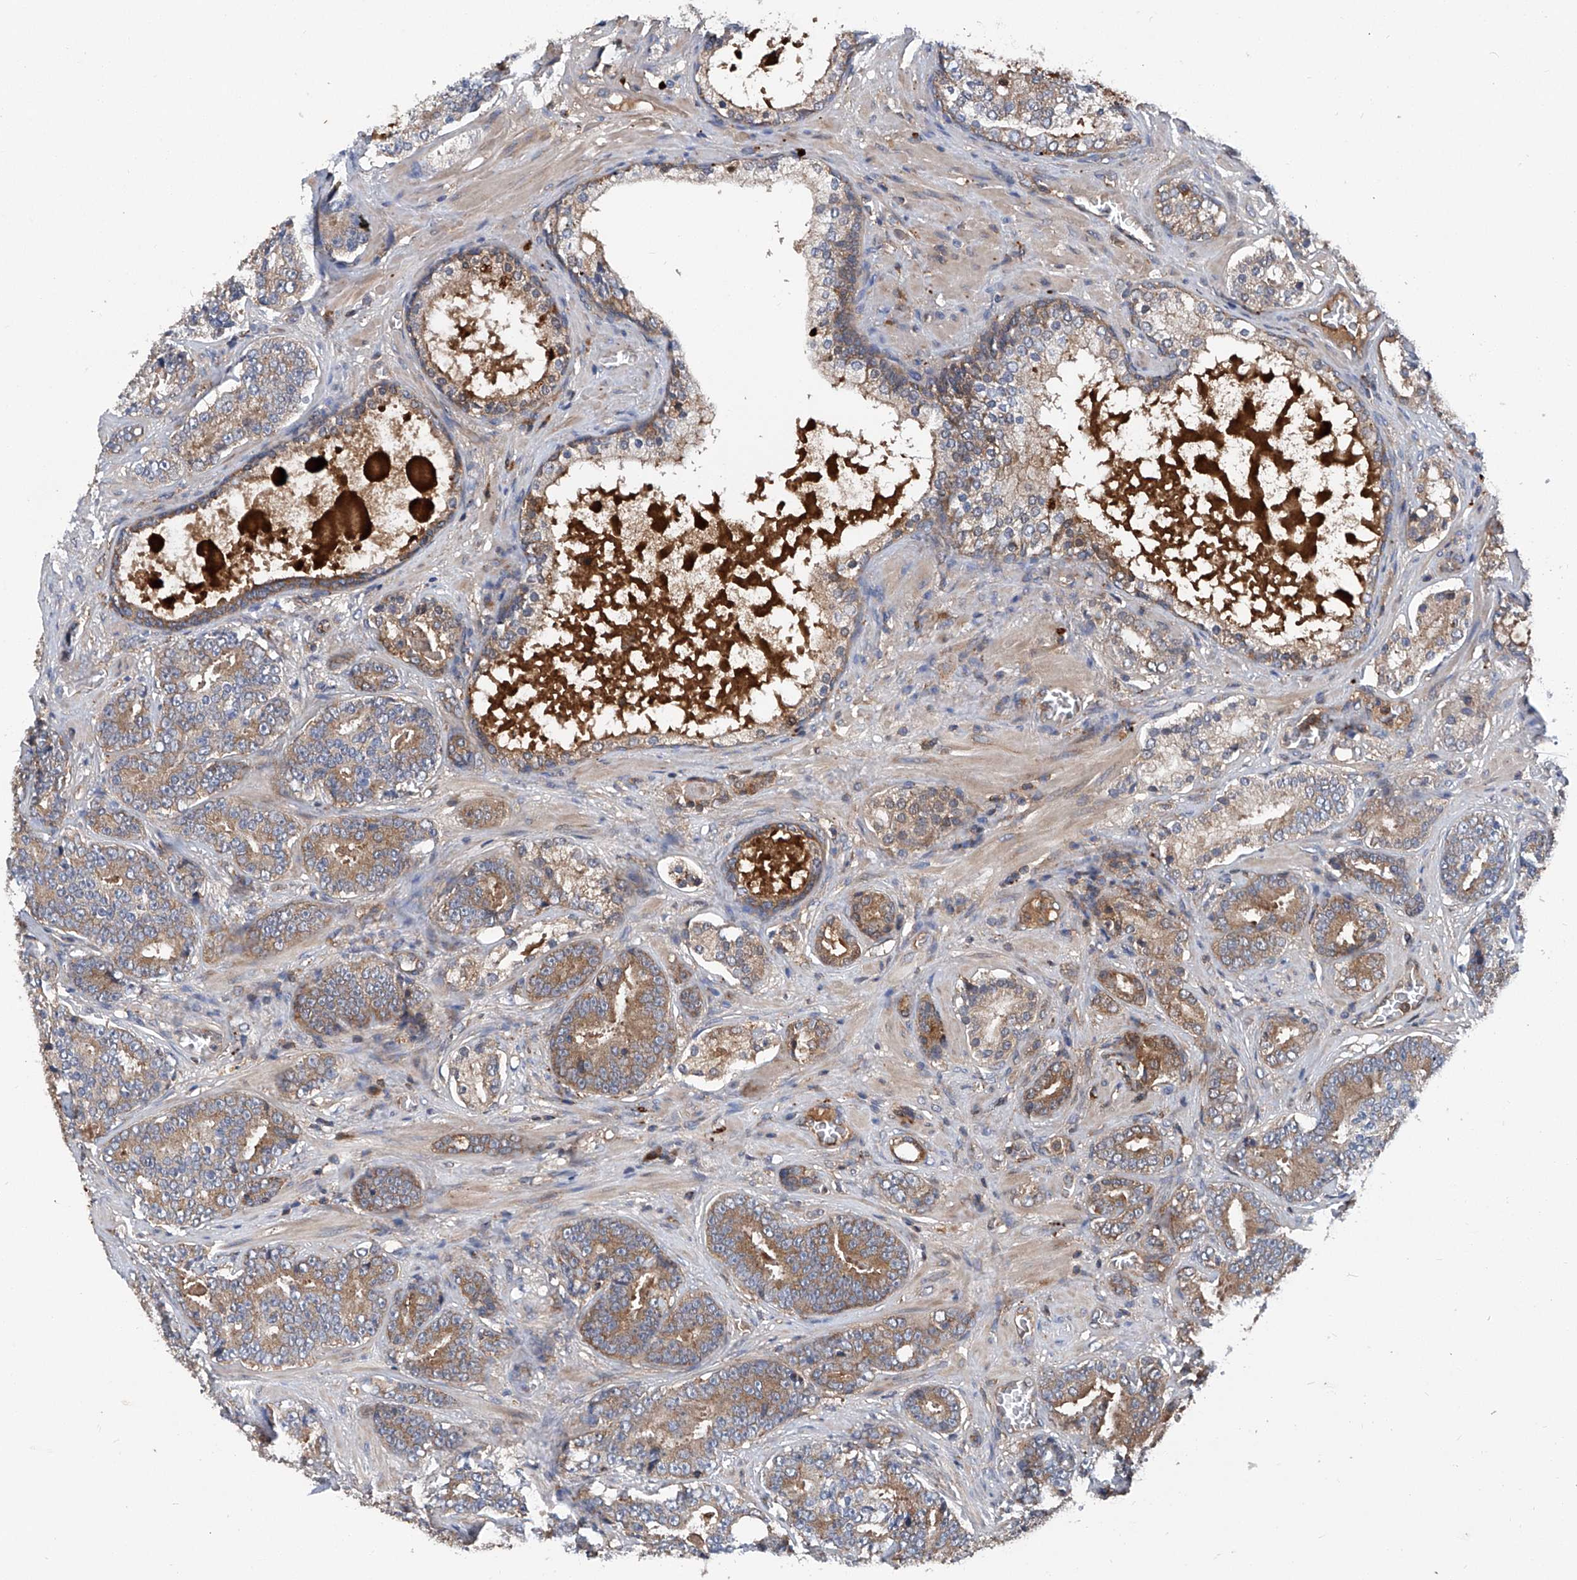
{"staining": {"intensity": "moderate", "quantity": ">75%", "location": "cytoplasmic/membranous"}, "tissue": "prostate cancer", "cell_type": "Tumor cells", "image_type": "cancer", "snomed": [{"axis": "morphology", "description": "Adenocarcinoma, High grade"}, {"axis": "topography", "description": "Prostate"}], "caption": "Immunohistochemistry of adenocarcinoma (high-grade) (prostate) exhibits medium levels of moderate cytoplasmic/membranous expression in approximately >75% of tumor cells.", "gene": "ASCC3", "patient": {"sex": "male", "age": 60}}